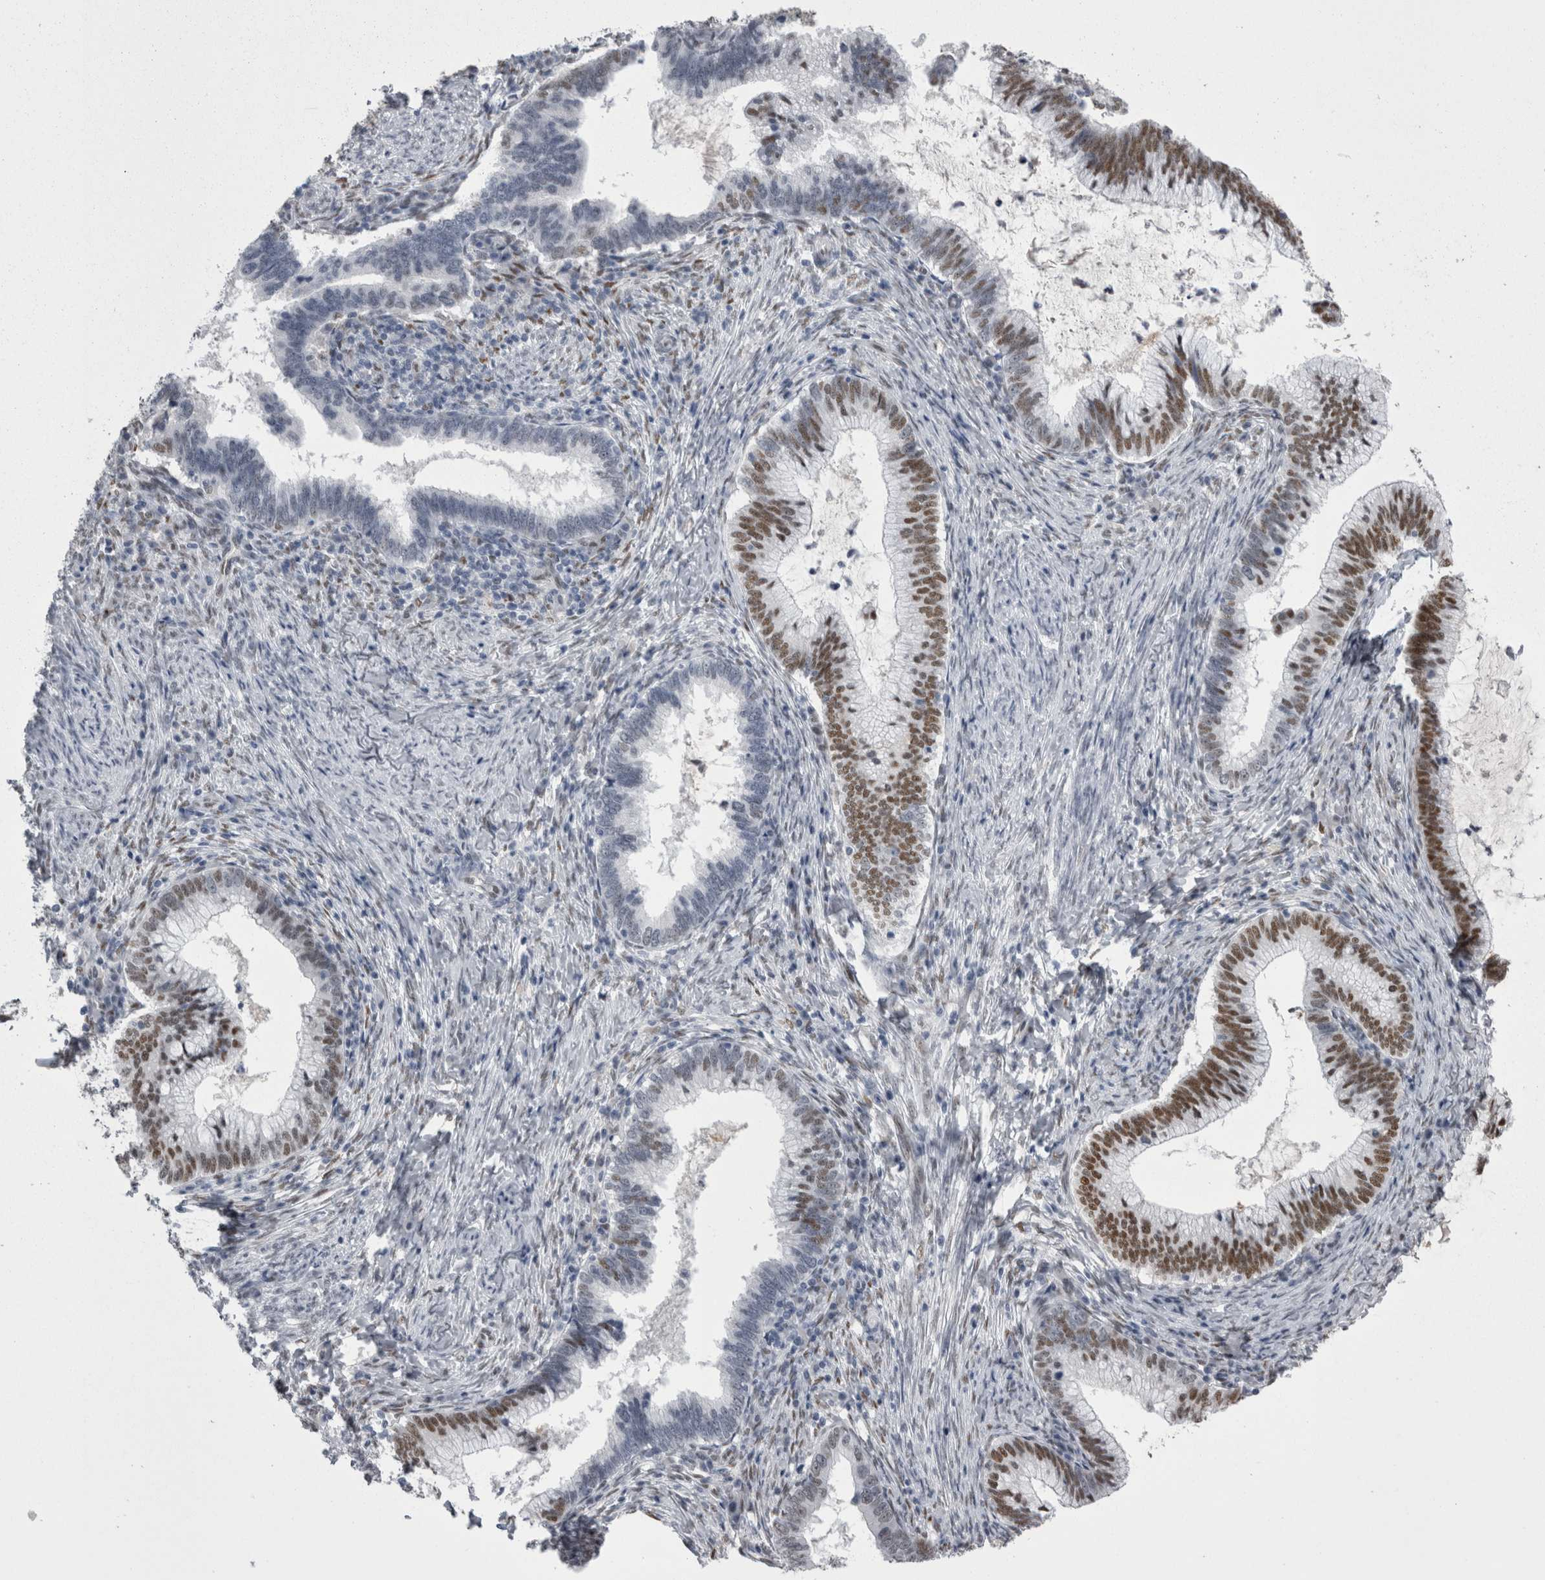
{"staining": {"intensity": "strong", "quantity": "25%-75%", "location": "nuclear"}, "tissue": "cervical cancer", "cell_type": "Tumor cells", "image_type": "cancer", "snomed": [{"axis": "morphology", "description": "Adenocarcinoma, NOS"}, {"axis": "topography", "description": "Cervix"}], "caption": "IHC micrograph of neoplastic tissue: human cervical cancer (adenocarcinoma) stained using immunohistochemistry (IHC) exhibits high levels of strong protein expression localized specifically in the nuclear of tumor cells, appearing as a nuclear brown color.", "gene": "C1orf54", "patient": {"sex": "female", "age": 36}}